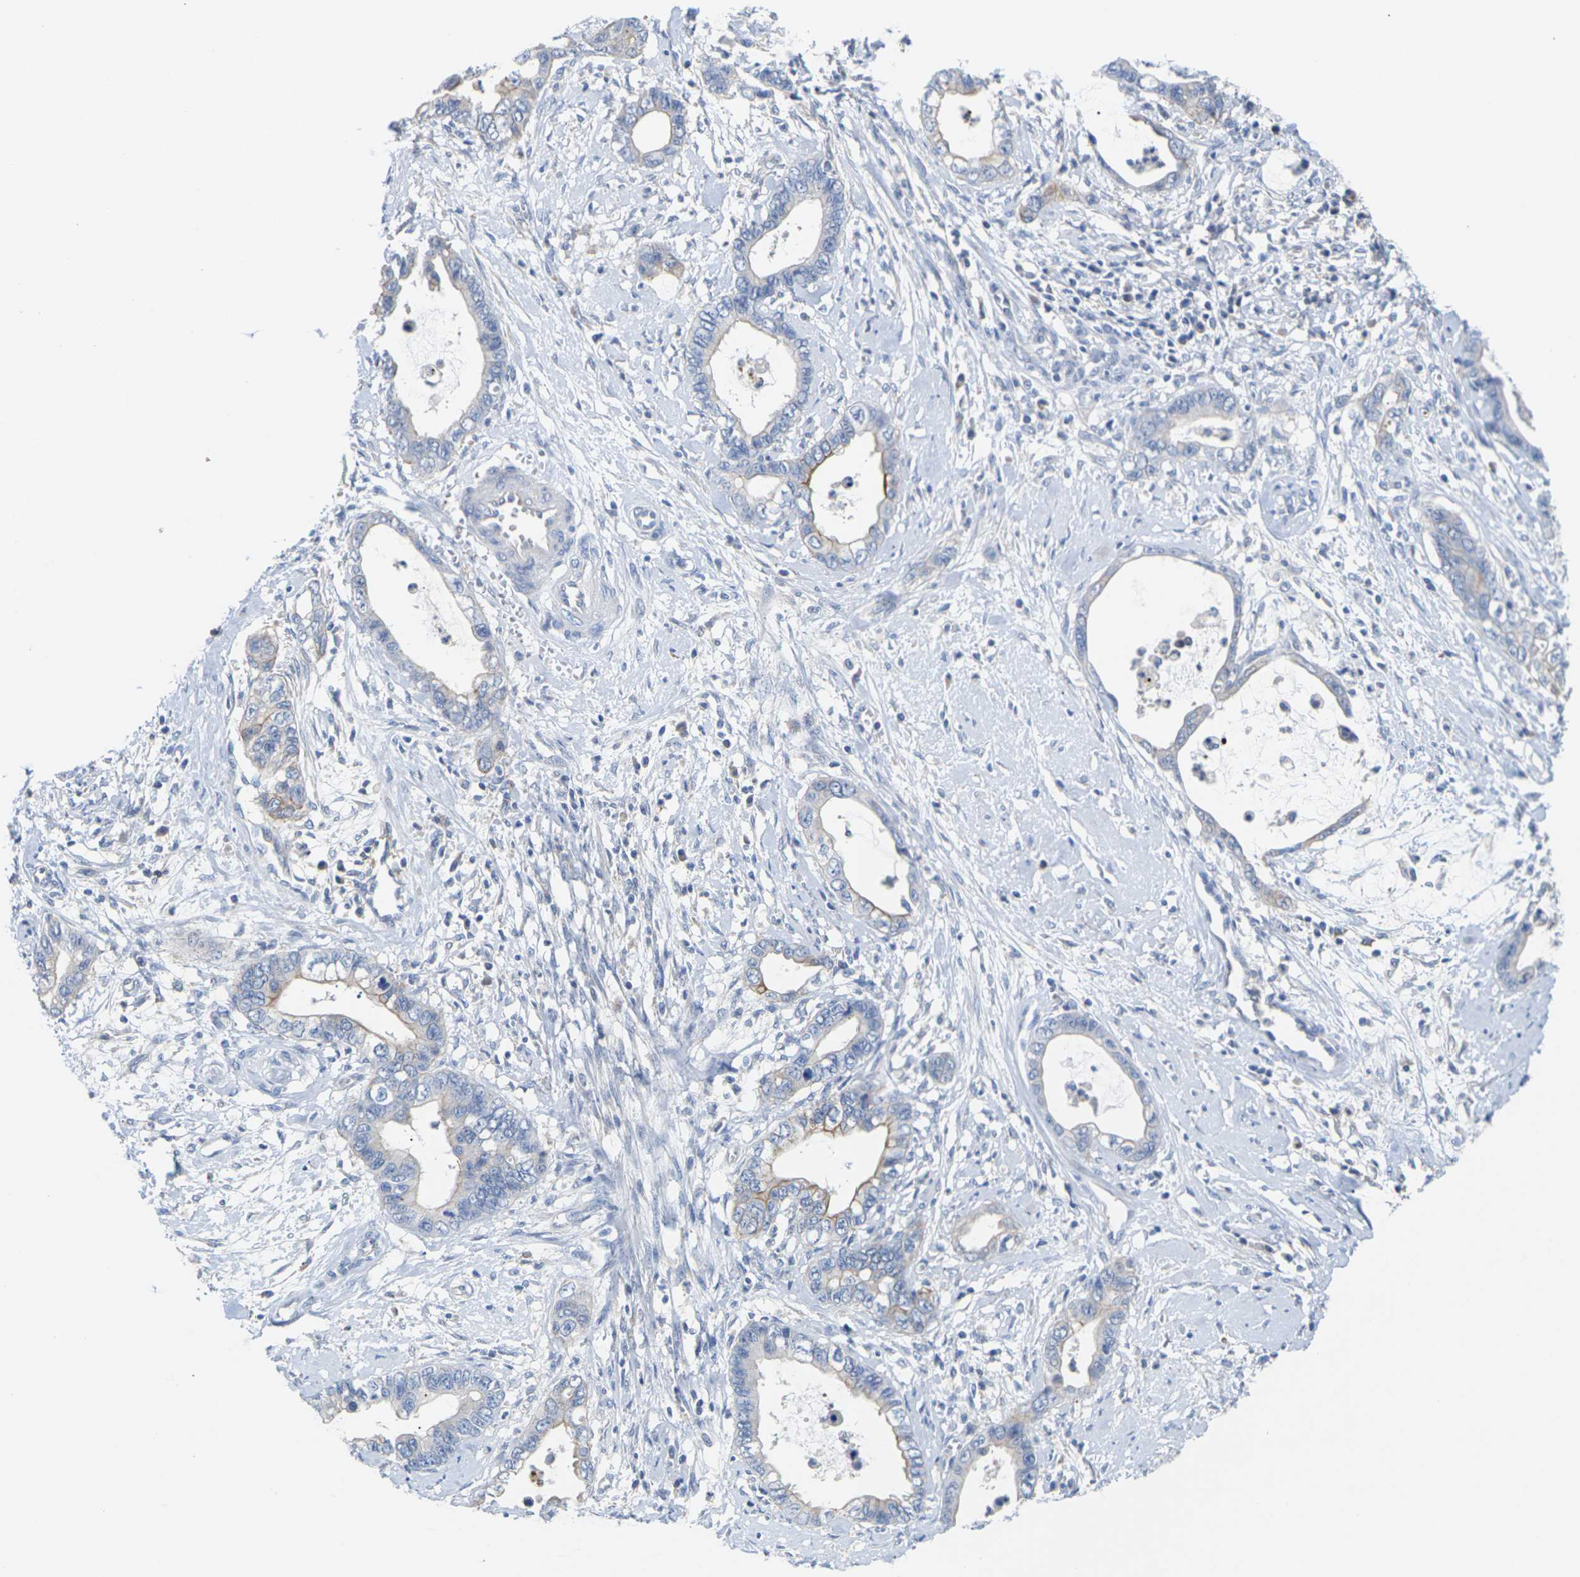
{"staining": {"intensity": "moderate", "quantity": "<25%", "location": "cytoplasmic/membranous"}, "tissue": "cervical cancer", "cell_type": "Tumor cells", "image_type": "cancer", "snomed": [{"axis": "morphology", "description": "Adenocarcinoma, NOS"}, {"axis": "topography", "description": "Cervix"}], "caption": "Protein positivity by IHC reveals moderate cytoplasmic/membranous positivity in approximately <25% of tumor cells in cervical cancer (adenocarcinoma).", "gene": "TMCO4", "patient": {"sex": "female", "age": 44}}